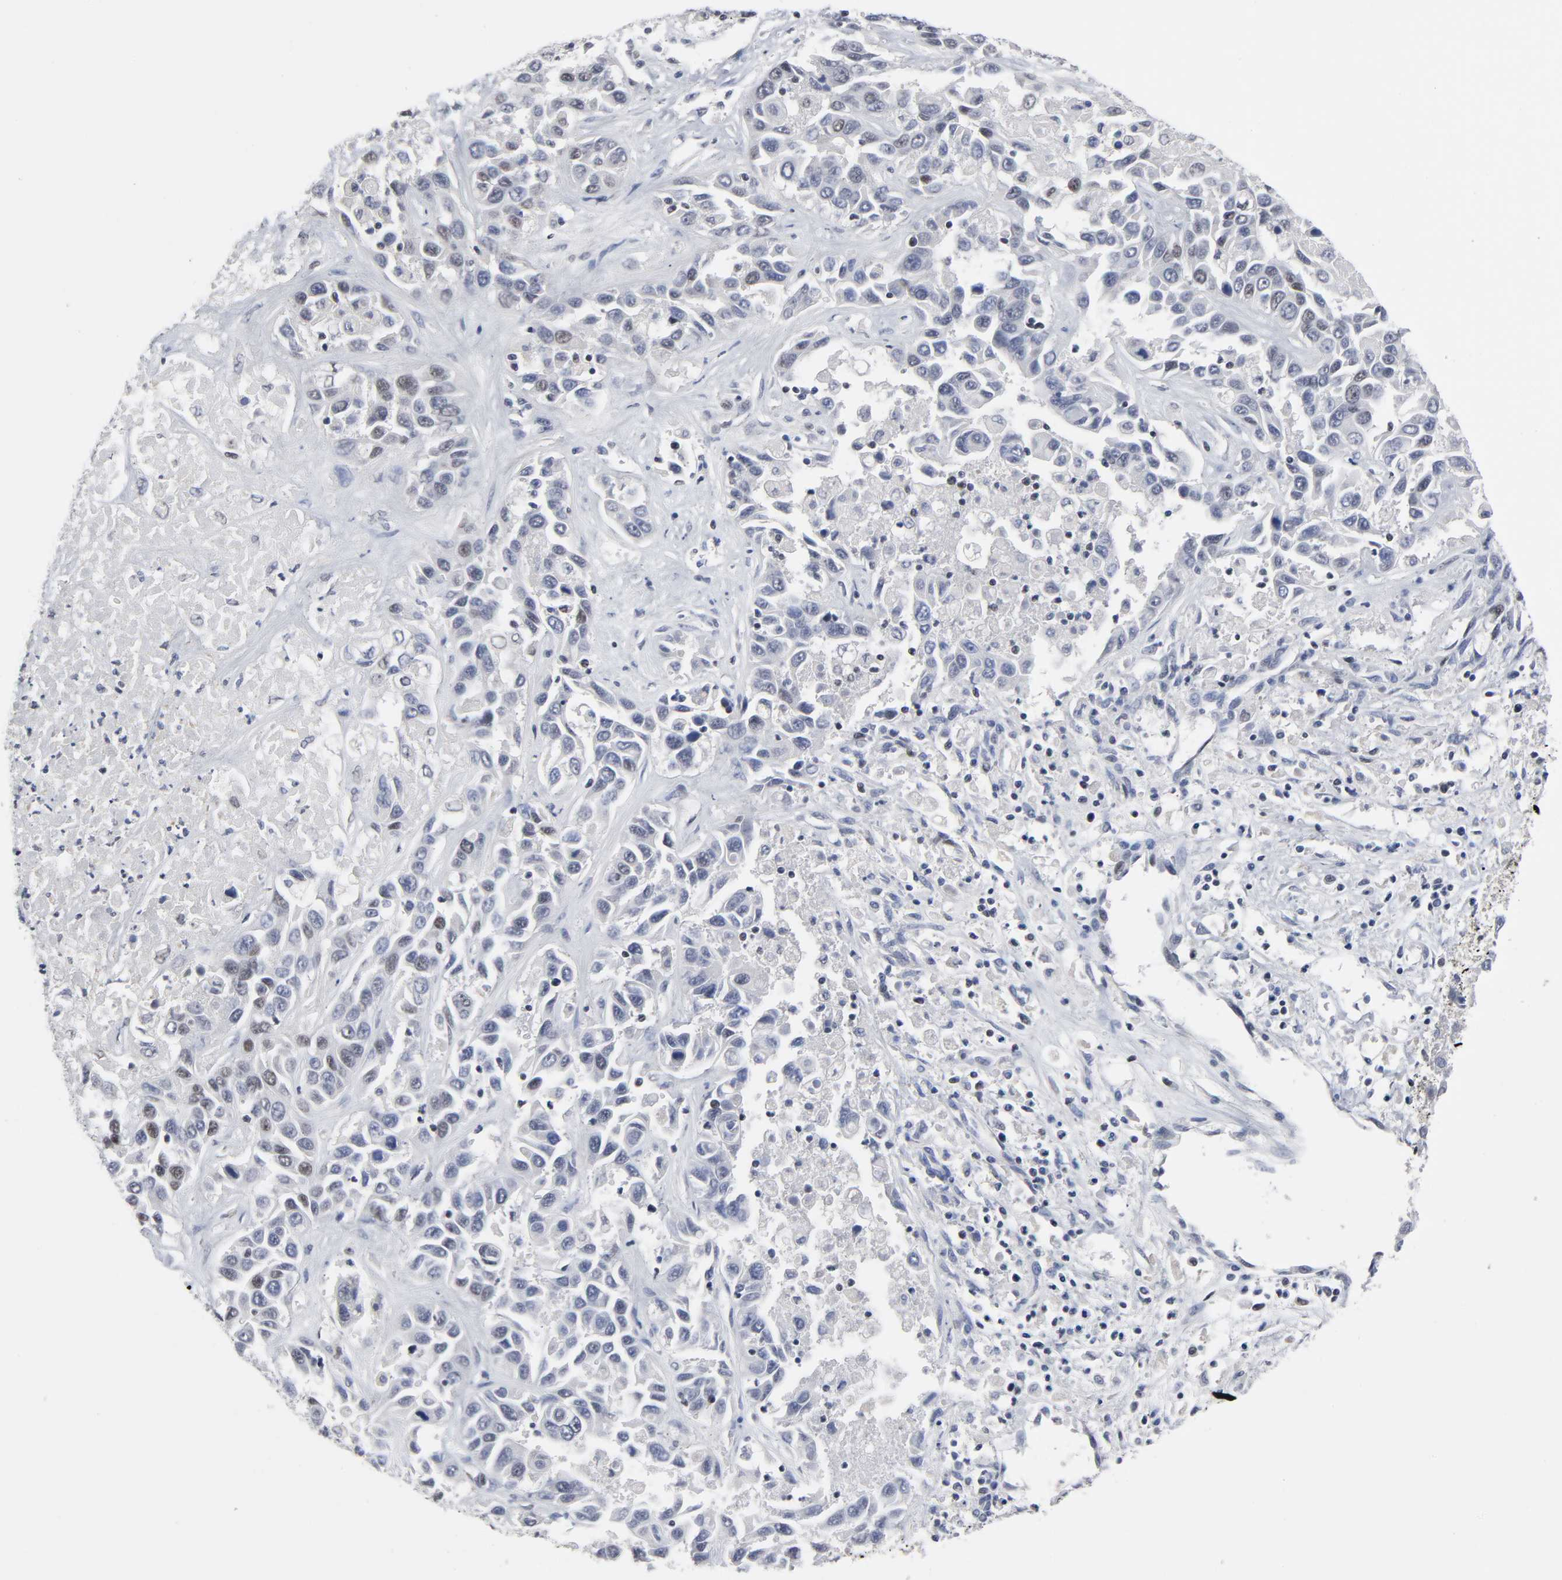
{"staining": {"intensity": "negative", "quantity": "none", "location": "none"}, "tissue": "liver cancer", "cell_type": "Tumor cells", "image_type": "cancer", "snomed": [{"axis": "morphology", "description": "Cholangiocarcinoma"}, {"axis": "topography", "description": "Liver"}], "caption": "The immunohistochemistry (IHC) histopathology image has no significant positivity in tumor cells of liver cholangiocarcinoma tissue. (IHC, brightfield microscopy, high magnification).", "gene": "TRIM33", "patient": {"sex": "female", "age": 52}}